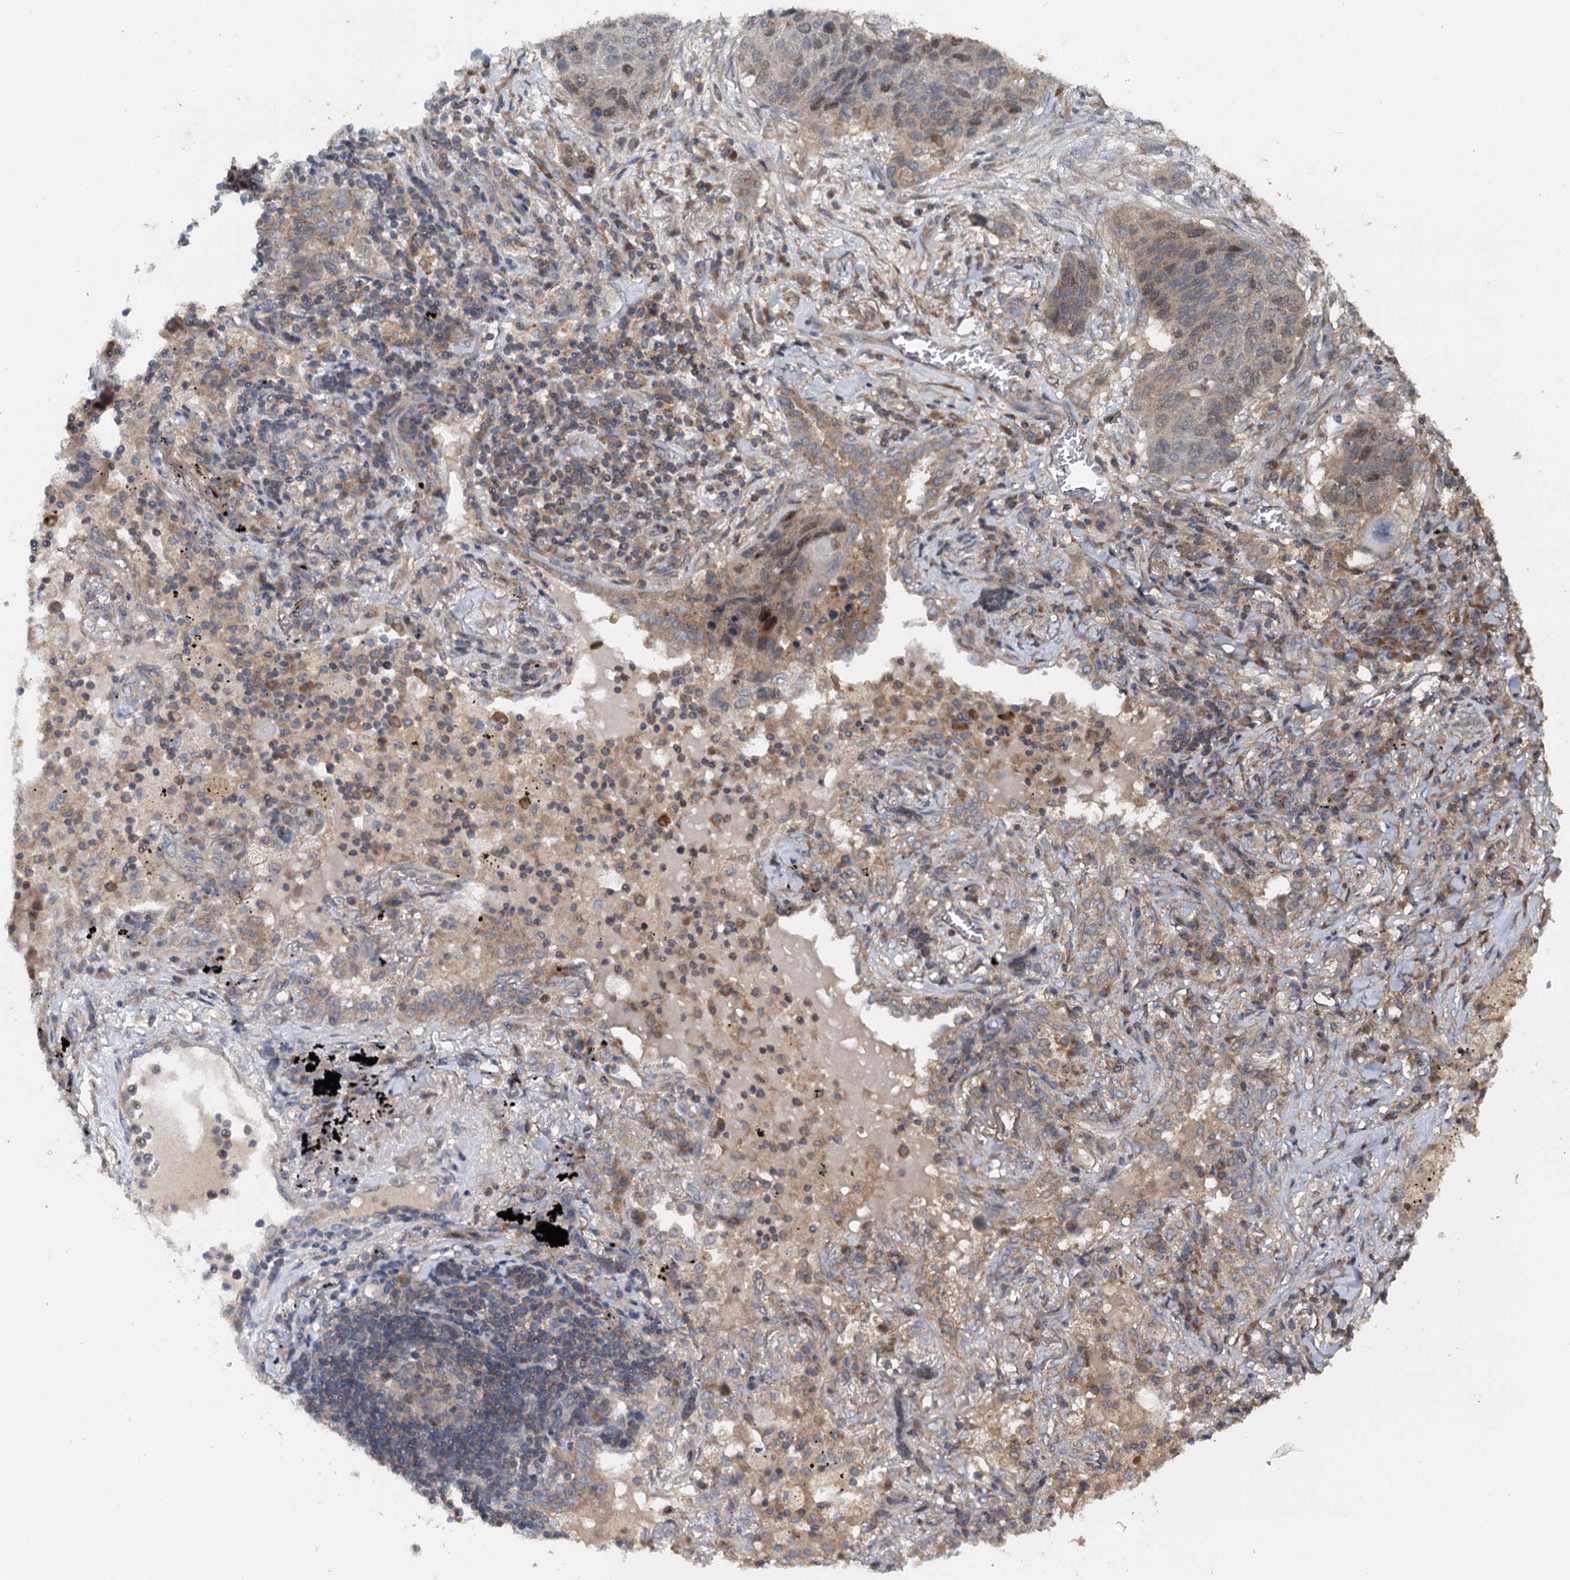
{"staining": {"intensity": "weak", "quantity": "<25%", "location": "cytoplasmic/membranous,nuclear"}, "tissue": "lung cancer", "cell_type": "Tumor cells", "image_type": "cancer", "snomed": [{"axis": "morphology", "description": "Squamous cell carcinoma, NOS"}, {"axis": "topography", "description": "Lung"}], "caption": "A high-resolution image shows IHC staining of lung cancer (squamous cell carcinoma), which shows no significant expression in tumor cells. (Brightfield microscopy of DAB immunohistochemistry at high magnification).", "gene": "TEDC1", "patient": {"sex": "female", "age": 63}}